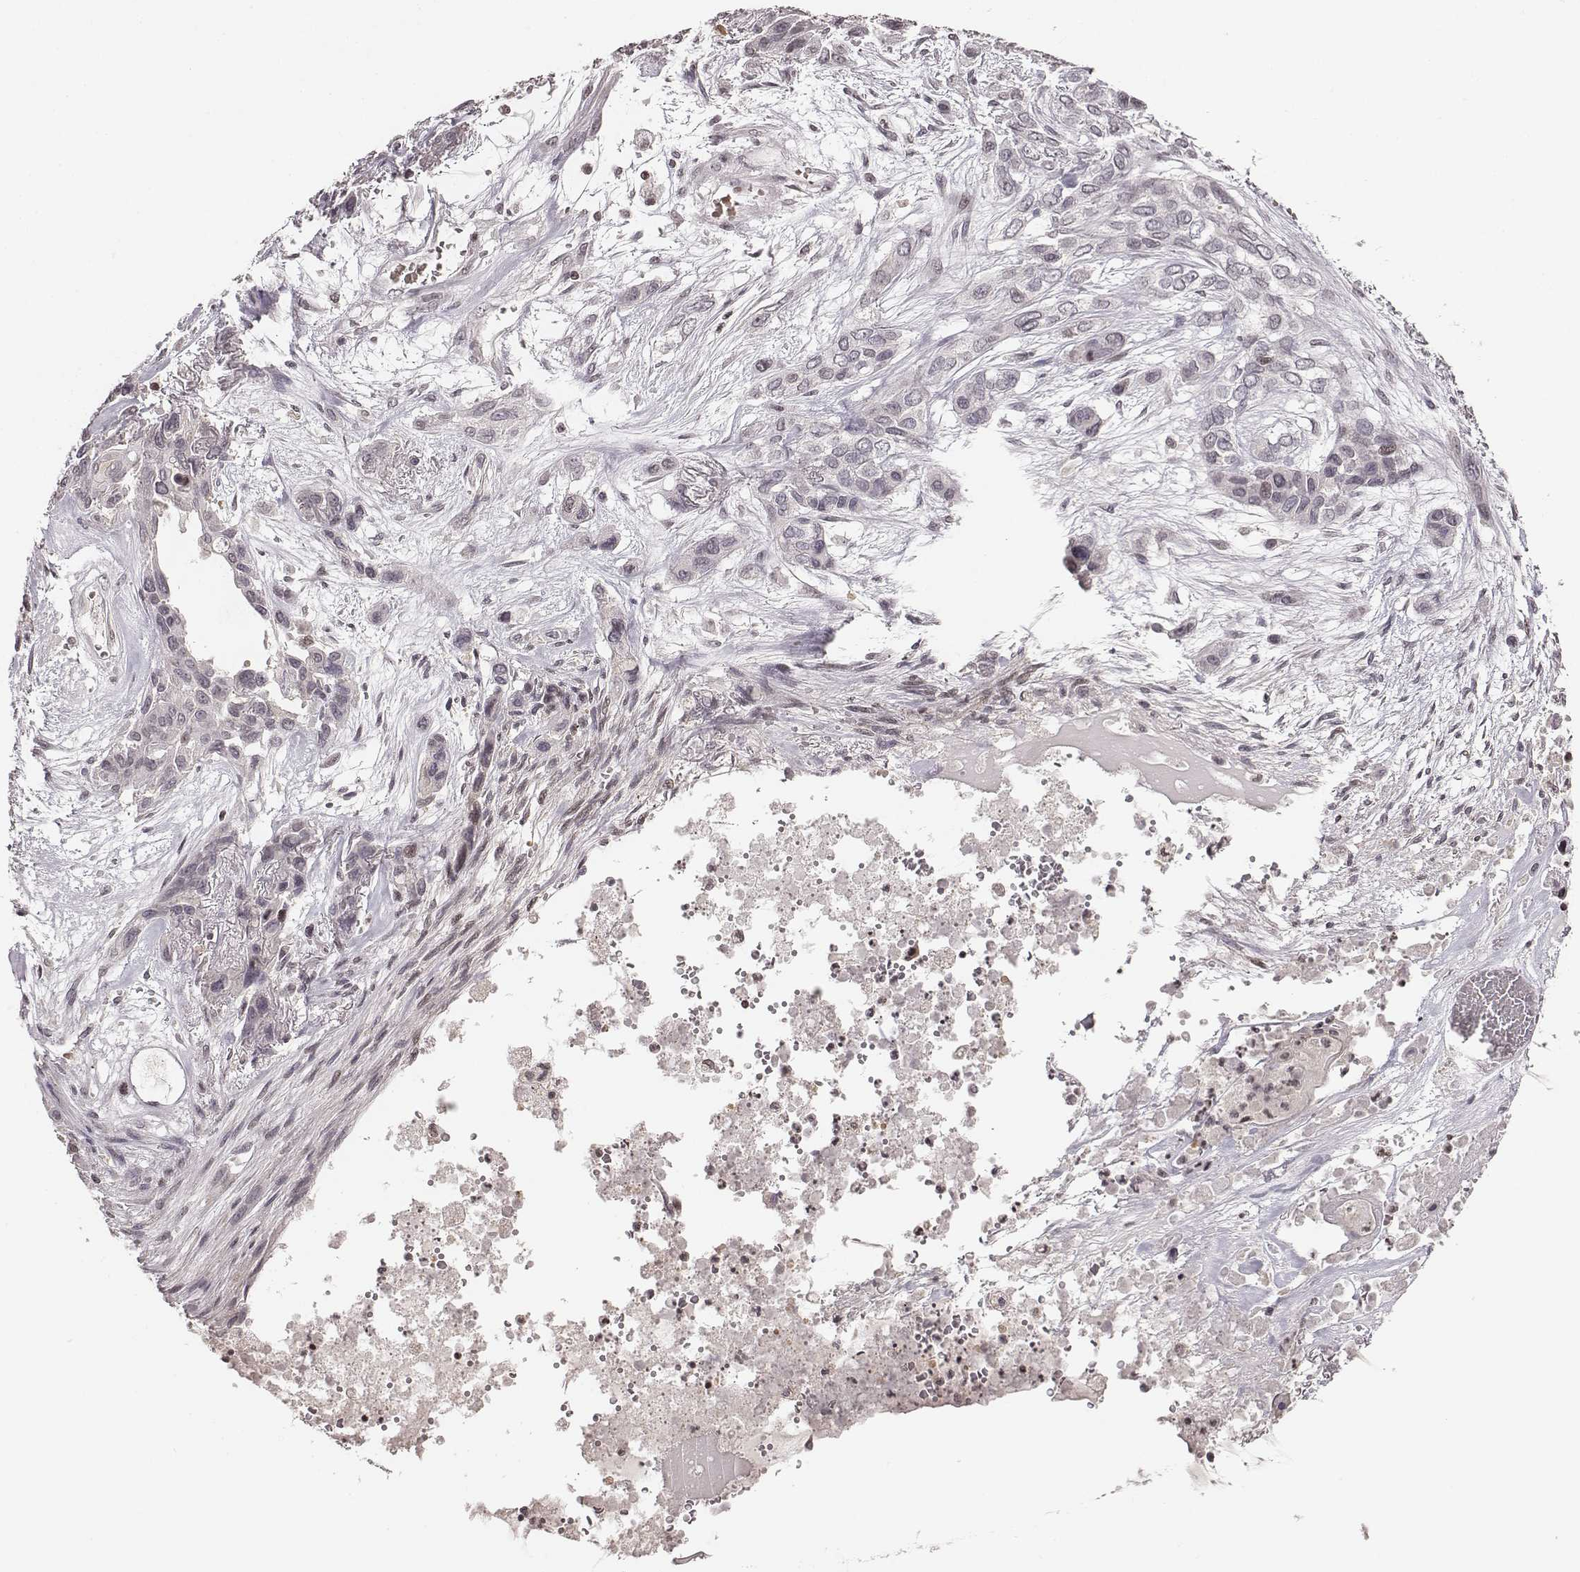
{"staining": {"intensity": "negative", "quantity": "none", "location": "none"}, "tissue": "lung cancer", "cell_type": "Tumor cells", "image_type": "cancer", "snomed": [{"axis": "morphology", "description": "Squamous cell carcinoma, NOS"}, {"axis": "topography", "description": "Lung"}], "caption": "An immunohistochemistry (IHC) micrograph of lung cancer is shown. There is no staining in tumor cells of lung cancer.", "gene": "GRM4", "patient": {"sex": "female", "age": 70}}